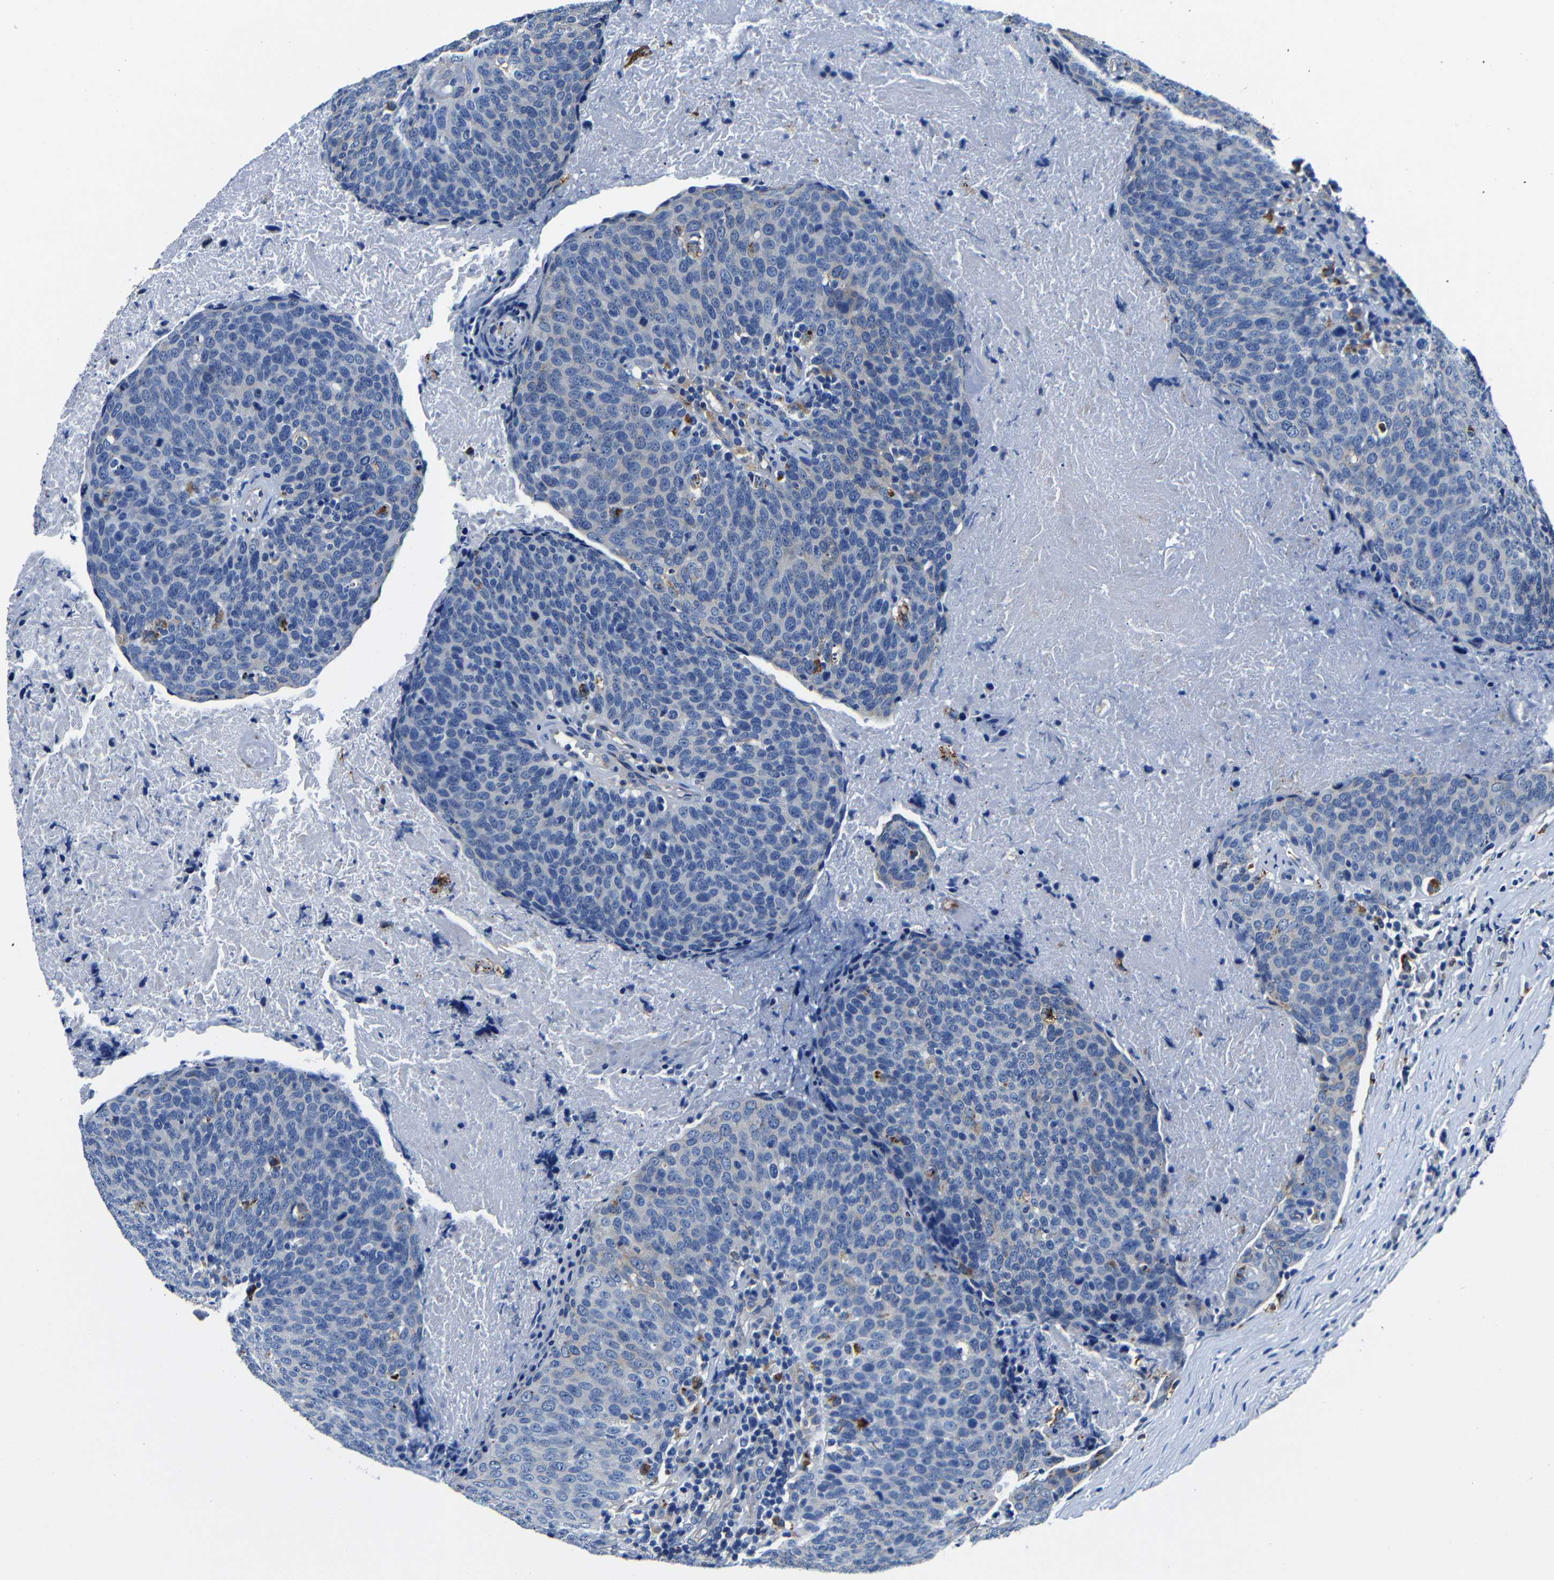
{"staining": {"intensity": "negative", "quantity": "none", "location": "none"}, "tissue": "head and neck cancer", "cell_type": "Tumor cells", "image_type": "cancer", "snomed": [{"axis": "morphology", "description": "Squamous cell carcinoma, NOS"}, {"axis": "morphology", "description": "Squamous cell carcinoma, metastatic, NOS"}, {"axis": "topography", "description": "Lymph node"}, {"axis": "topography", "description": "Head-Neck"}], "caption": "High magnification brightfield microscopy of squamous cell carcinoma (head and neck) stained with DAB (brown) and counterstained with hematoxylin (blue): tumor cells show no significant staining.", "gene": "GIMAP2", "patient": {"sex": "male", "age": 62}}